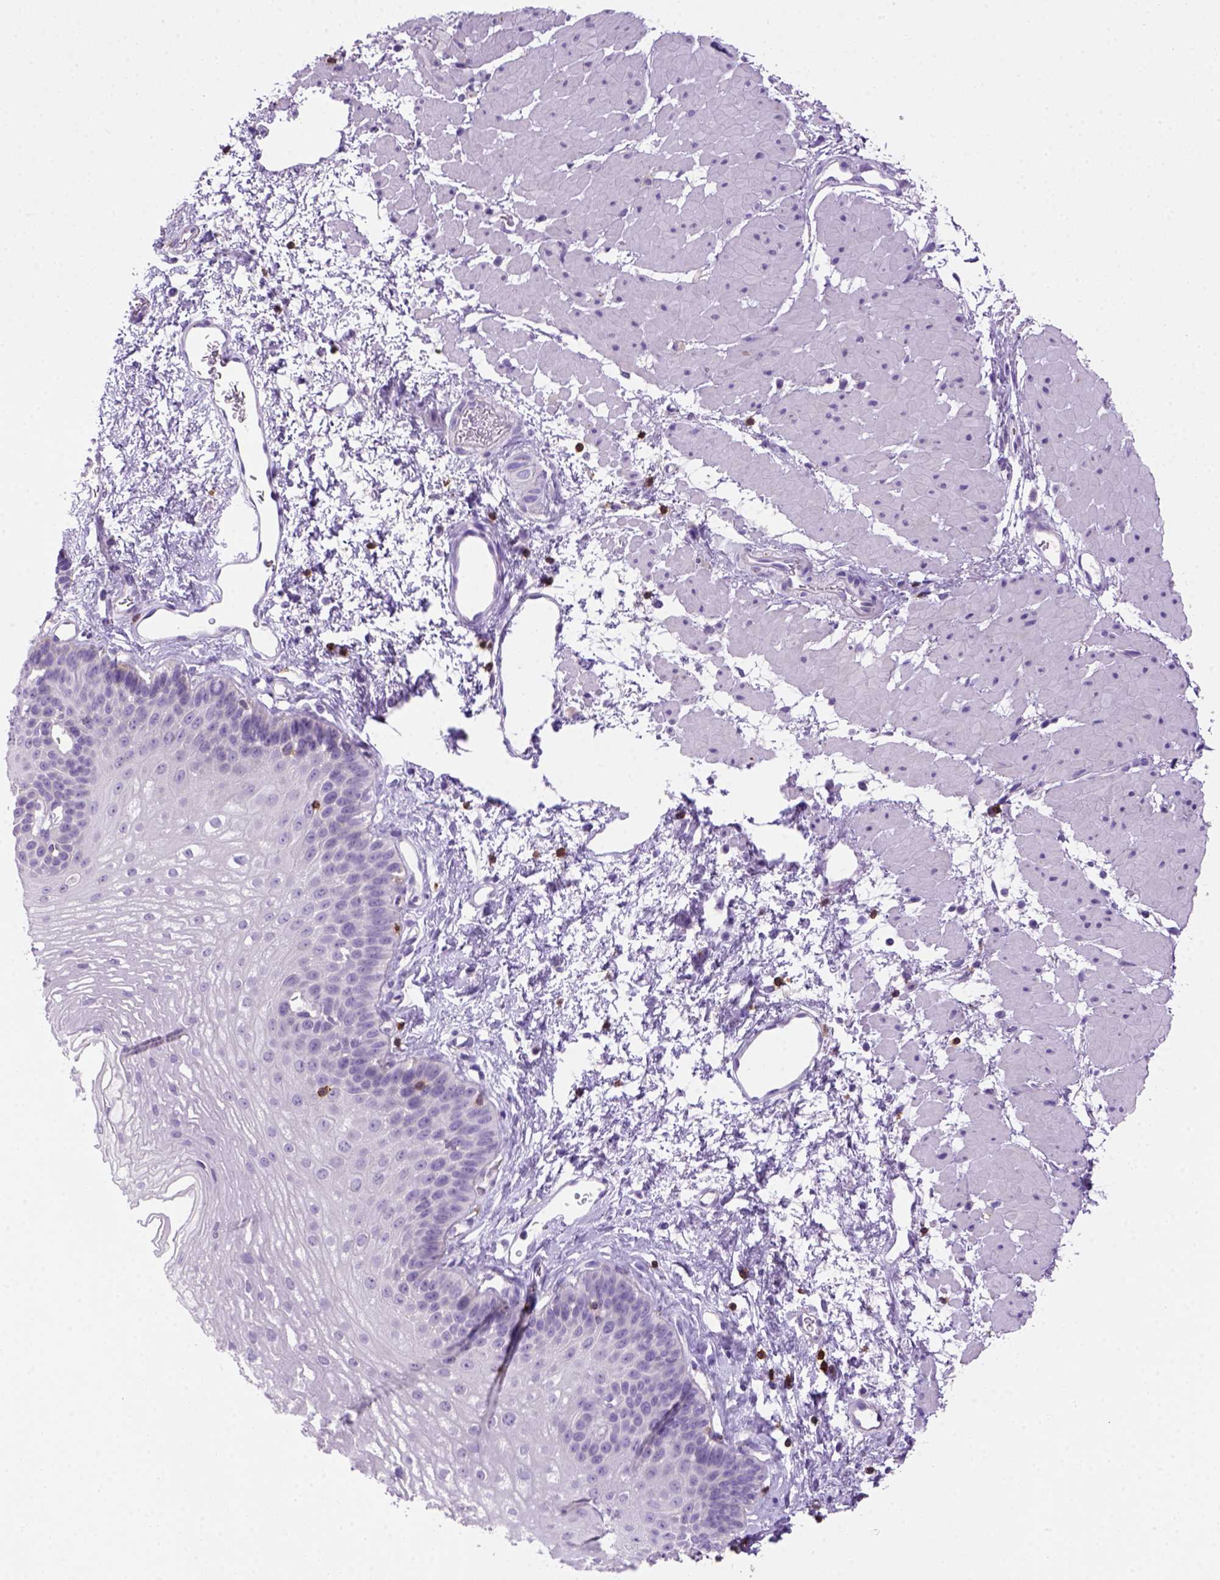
{"staining": {"intensity": "negative", "quantity": "none", "location": "none"}, "tissue": "esophagus", "cell_type": "Squamous epithelial cells", "image_type": "normal", "snomed": [{"axis": "morphology", "description": "Normal tissue, NOS"}, {"axis": "topography", "description": "Esophagus"}], "caption": "IHC photomicrograph of unremarkable esophagus: esophagus stained with DAB displays no significant protein staining in squamous epithelial cells. (DAB IHC, high magnification).", "gene": "CD3E", "patient": {"sex": "female", "age": 62}}